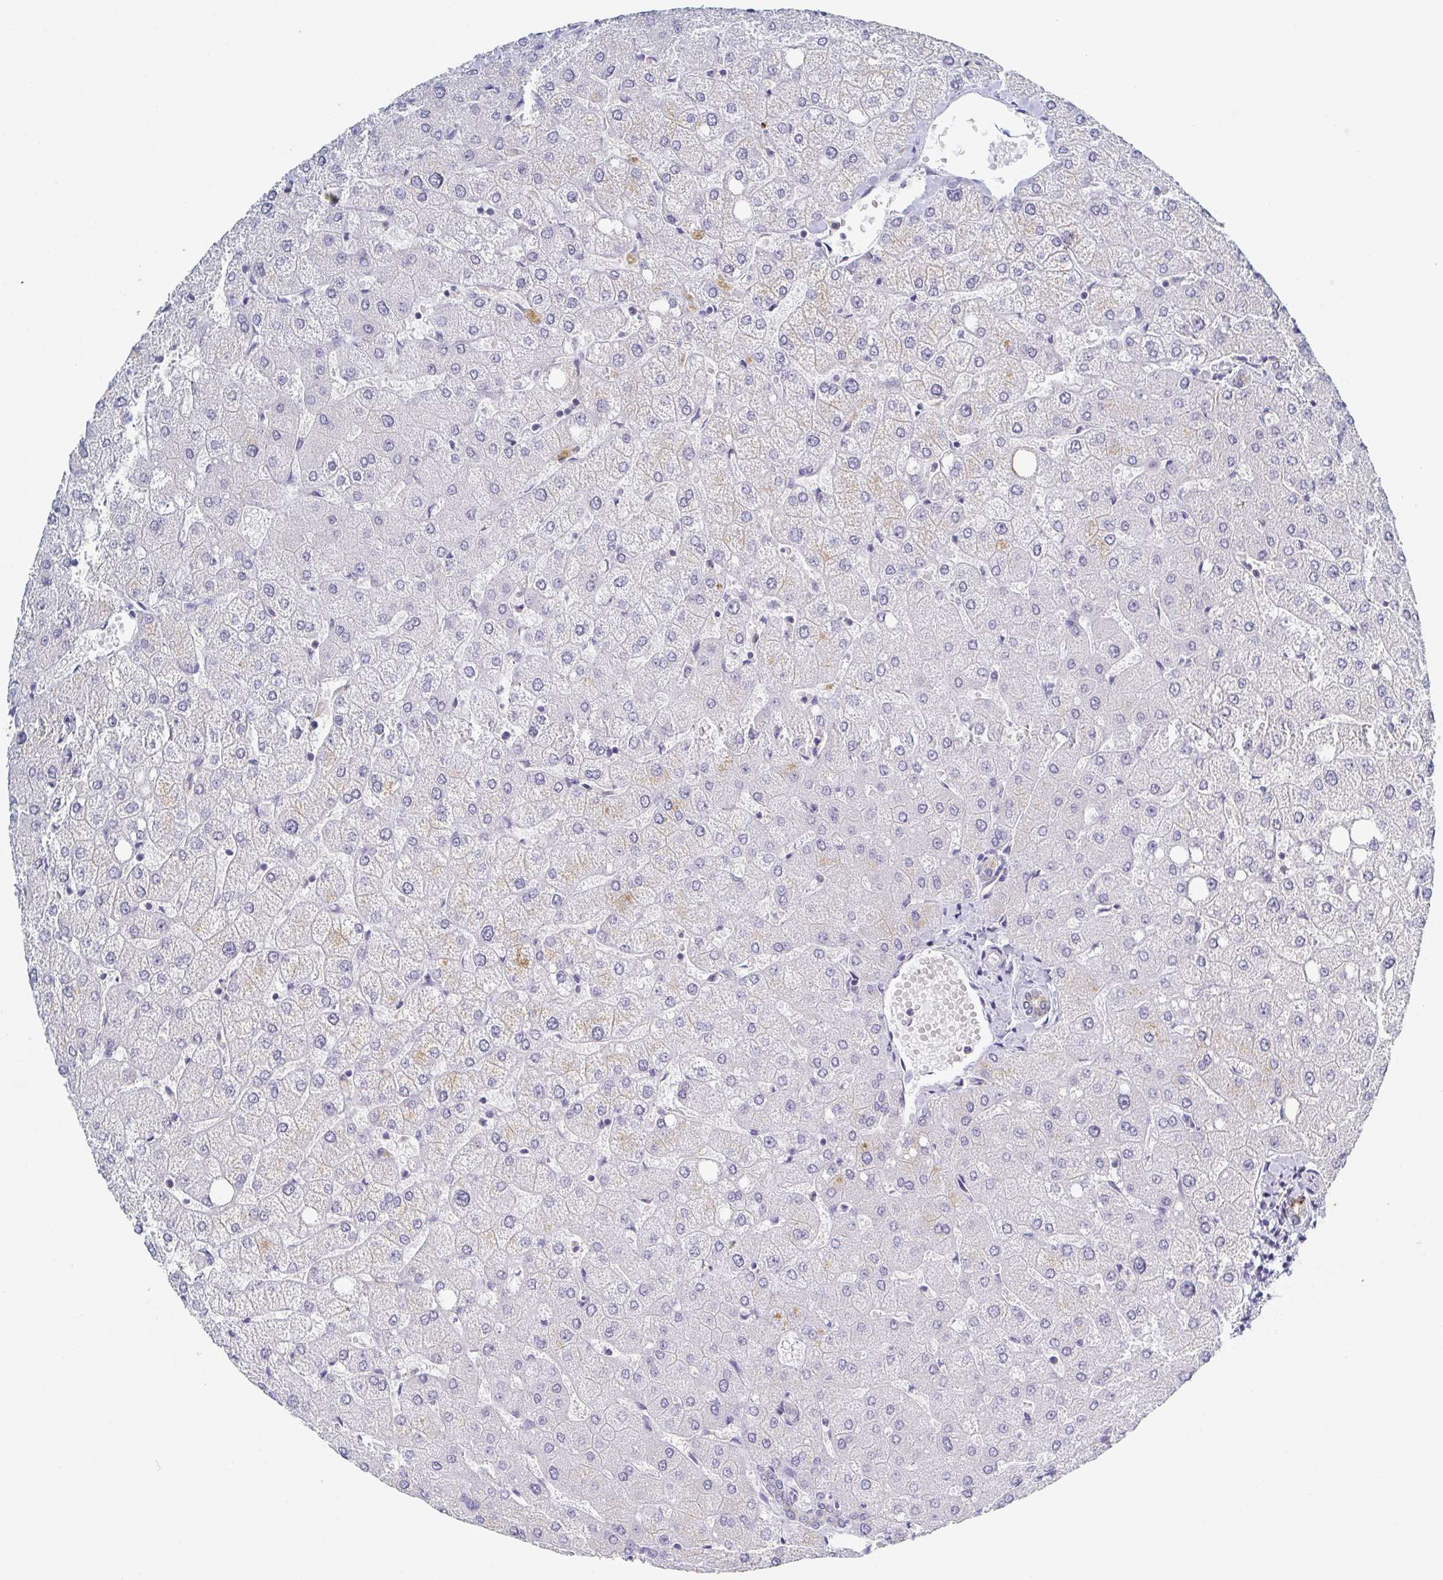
{"staining": {"intensity": "negative", "quantity": "none", "location": "none"}, "tissue": "liver", "cell_type": "Cholangiocytes", "image_type": "normal", "snomed": [{"axis": "morphology", "description": "Normal tissue, NOS"}, {"axis": "topography", "description": "Liver"}], "caption": "Normal liver was stained to show a protein in brown. There is no significant positivity in cholangiocytes. The staining is performed using DAB (3,3'-diaminobenzidine) brown chromogen with nuclei counter-stained in using hematoxylin.", "gene": "RHOV", "patient": {"sex": "female", "age": 54}}